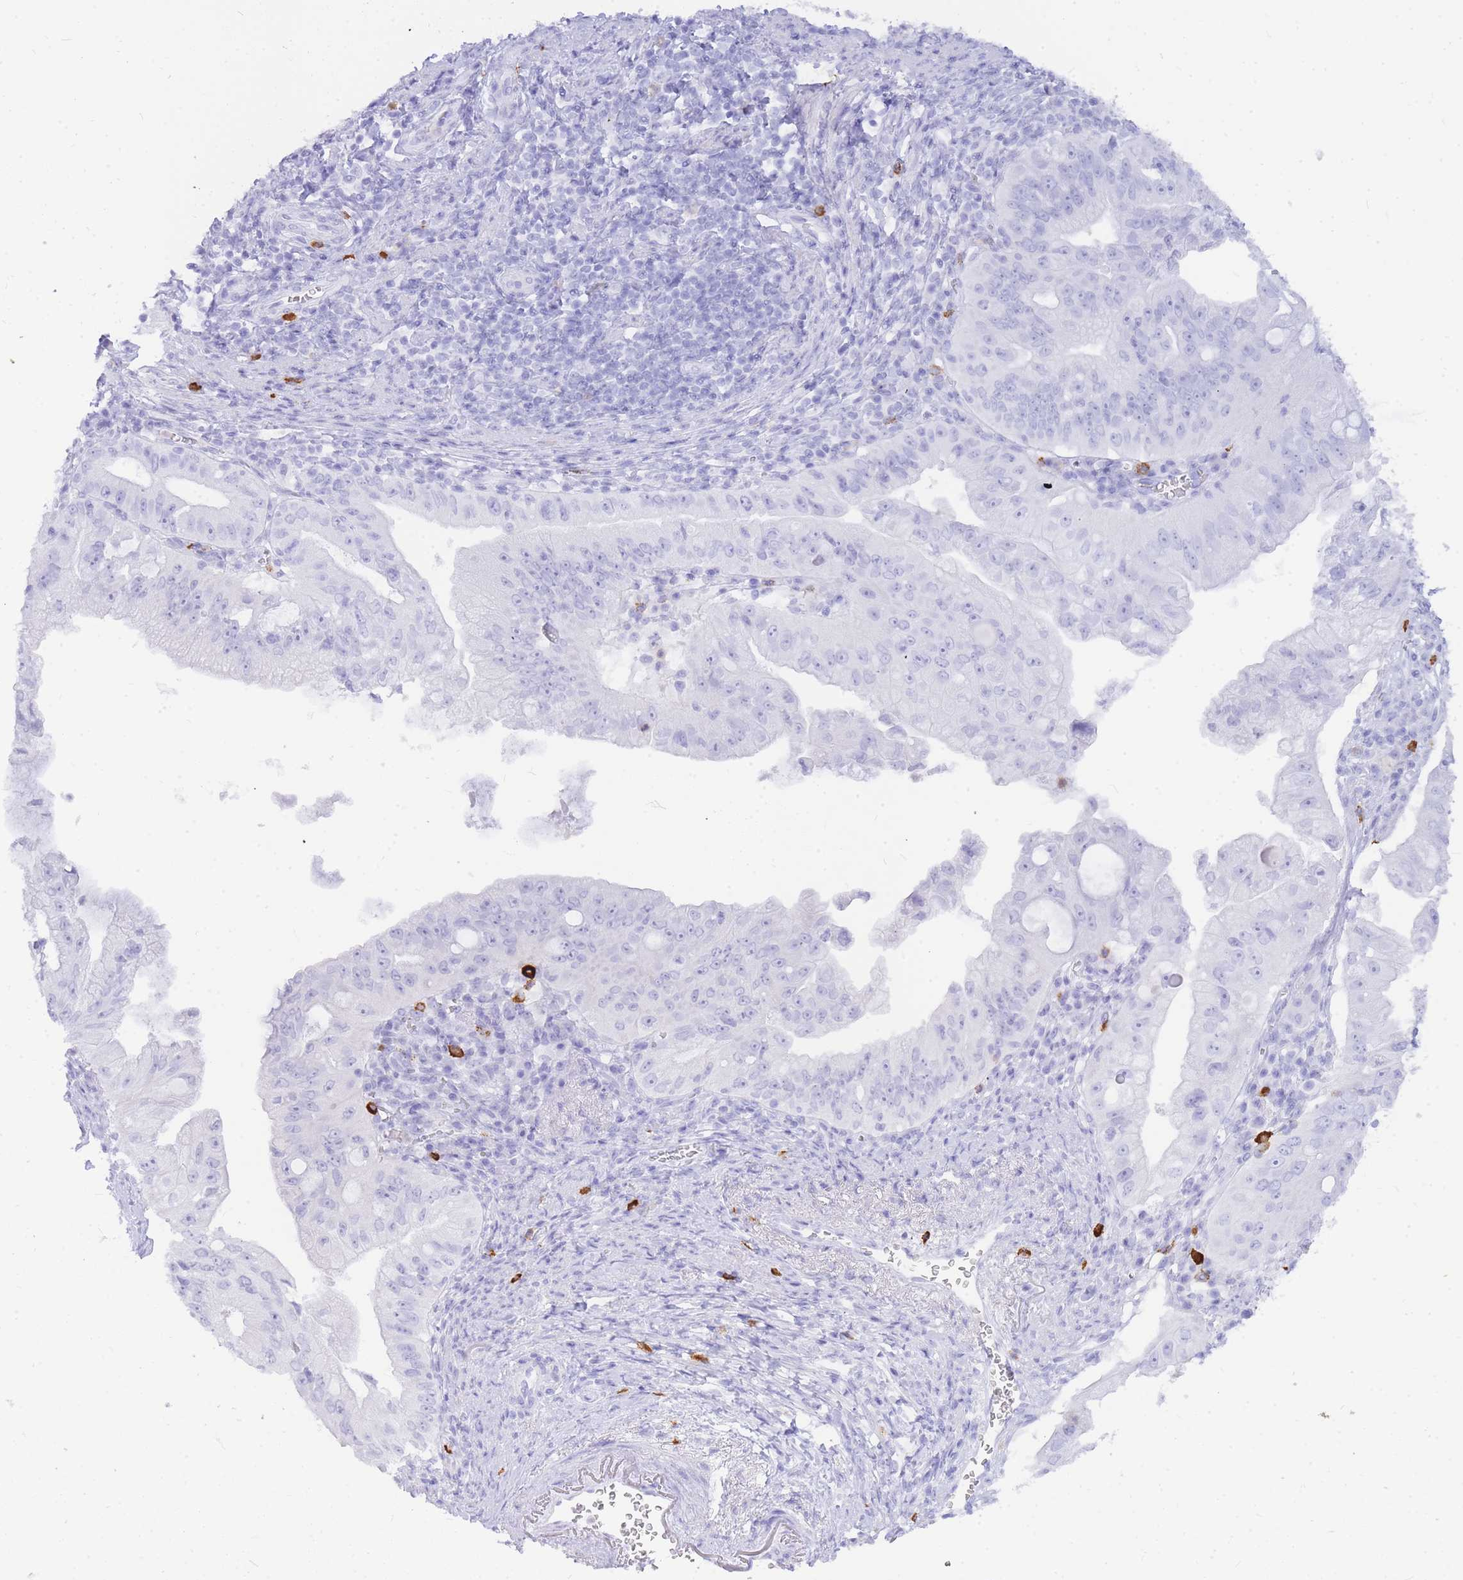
{"staining": {"intensity": "negative", "quantity": "none", "location": "none"}, "tissue": "pancreatic cancer", "cell_type": "Tumor cells", "image_type": "cancer", "snomed": [{"axis": "morphology", "description": "Adenocarcinoma, NOS"}, {"axis": "topography", "description": "Pancreas"}], "caption": "Human adenocarcinoma (pancreatic) stained for a protein using IHC exhibits no expression in tumor cells.", "gene": "HERC1", "patient": {"sex": "male", "age": 70}}